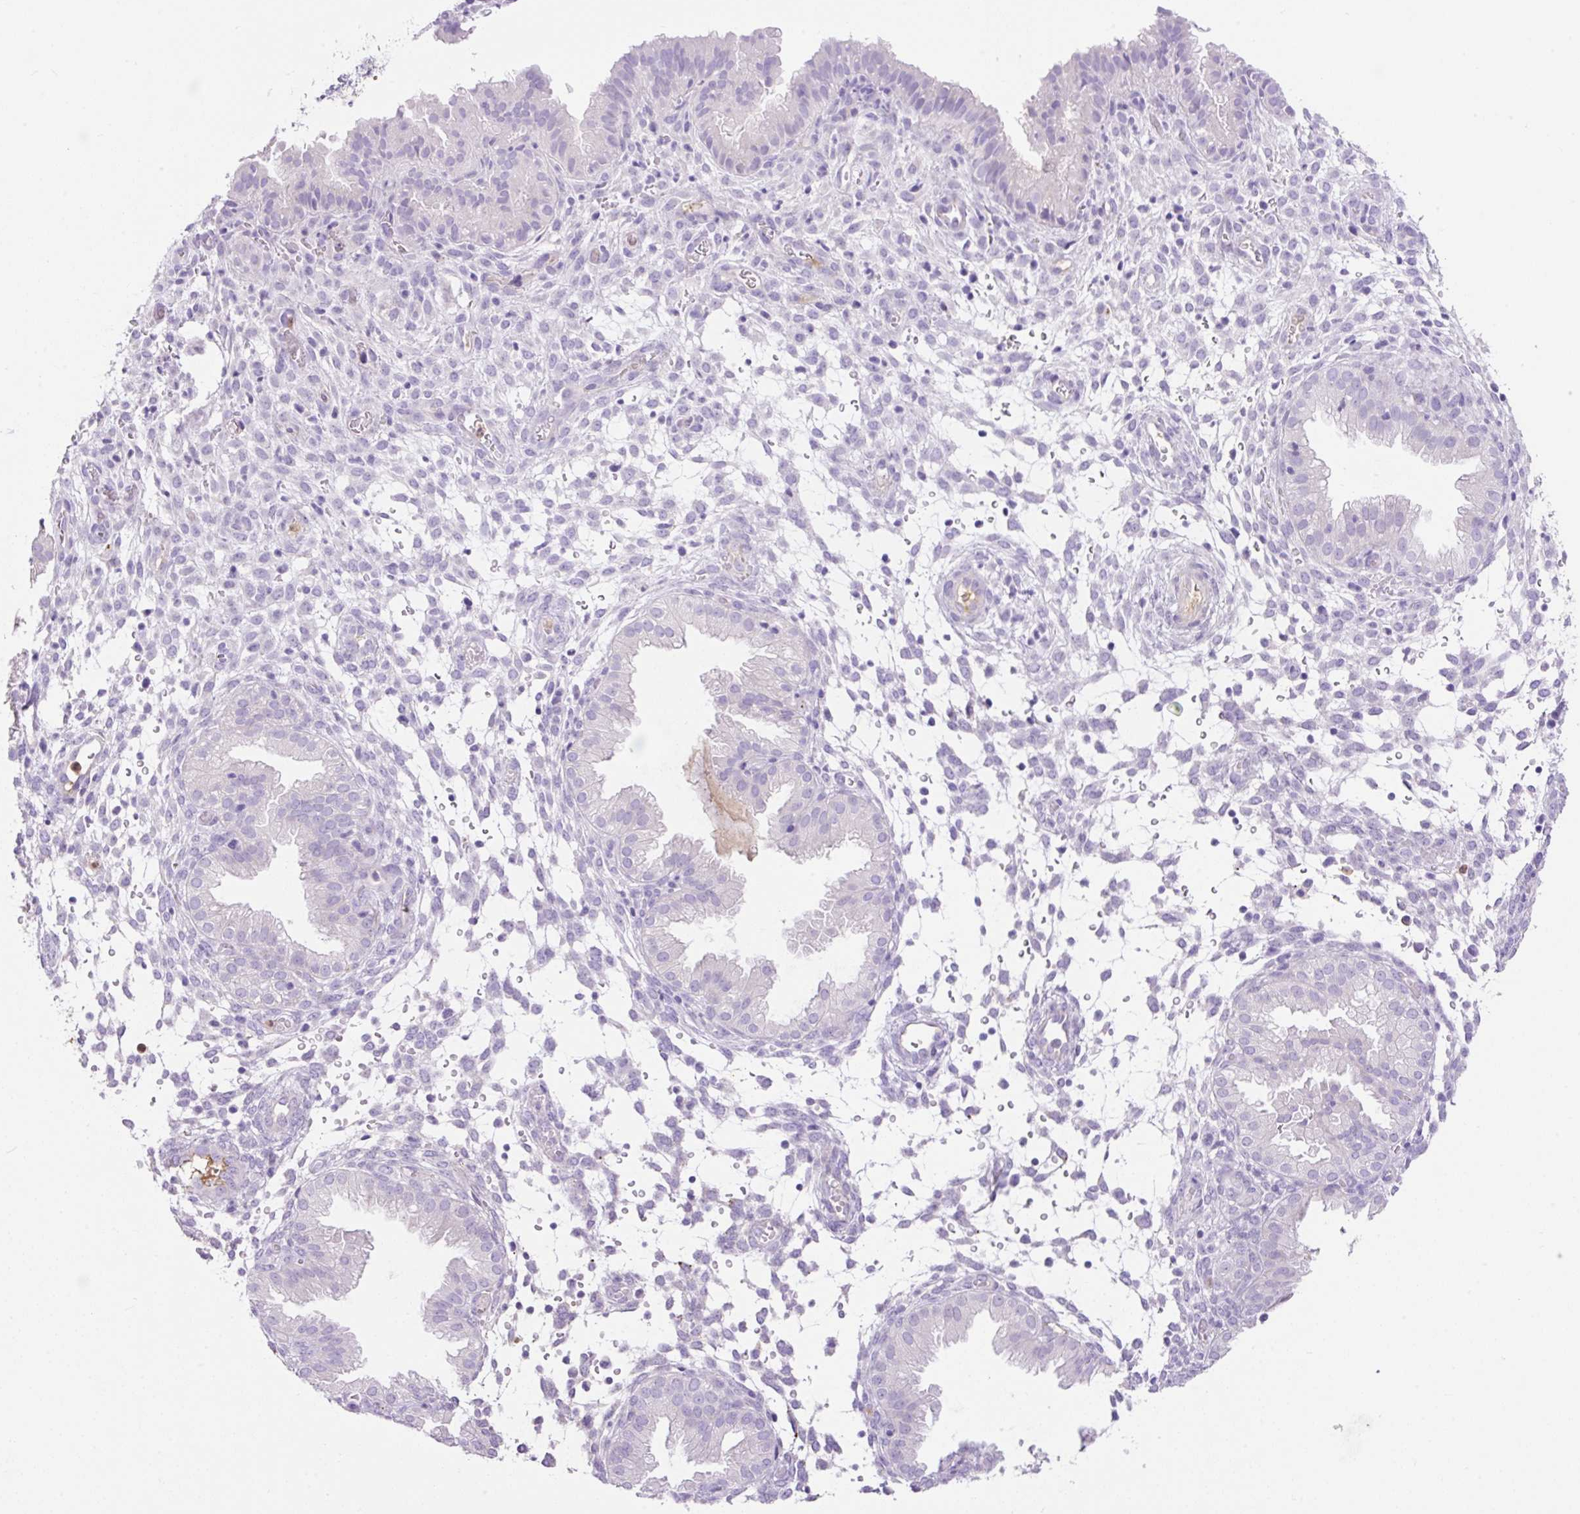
{"staining": {"intensity": "negative", "quantity": "none", "location": "none"}, "tissue": "endometrium", "cell_type": "Cells in endometrial stroma", "image_type": "normal", "snomed": [{"axis": "morphology", "description": "Normal tissue, NOS"}, {"axis": "topography", "description": "Endometrium"}], "caption": "The micrograph reveals no staining of cells in endometrial stroma in benign endometrium. (DAB (3,3'-diaminobenzidine) immunohistochemistry (IHC) visualized using brightfield microscopy, high magnification).", "gene": "TDRD15", "patient": {"sex": "female", "age": 33}}